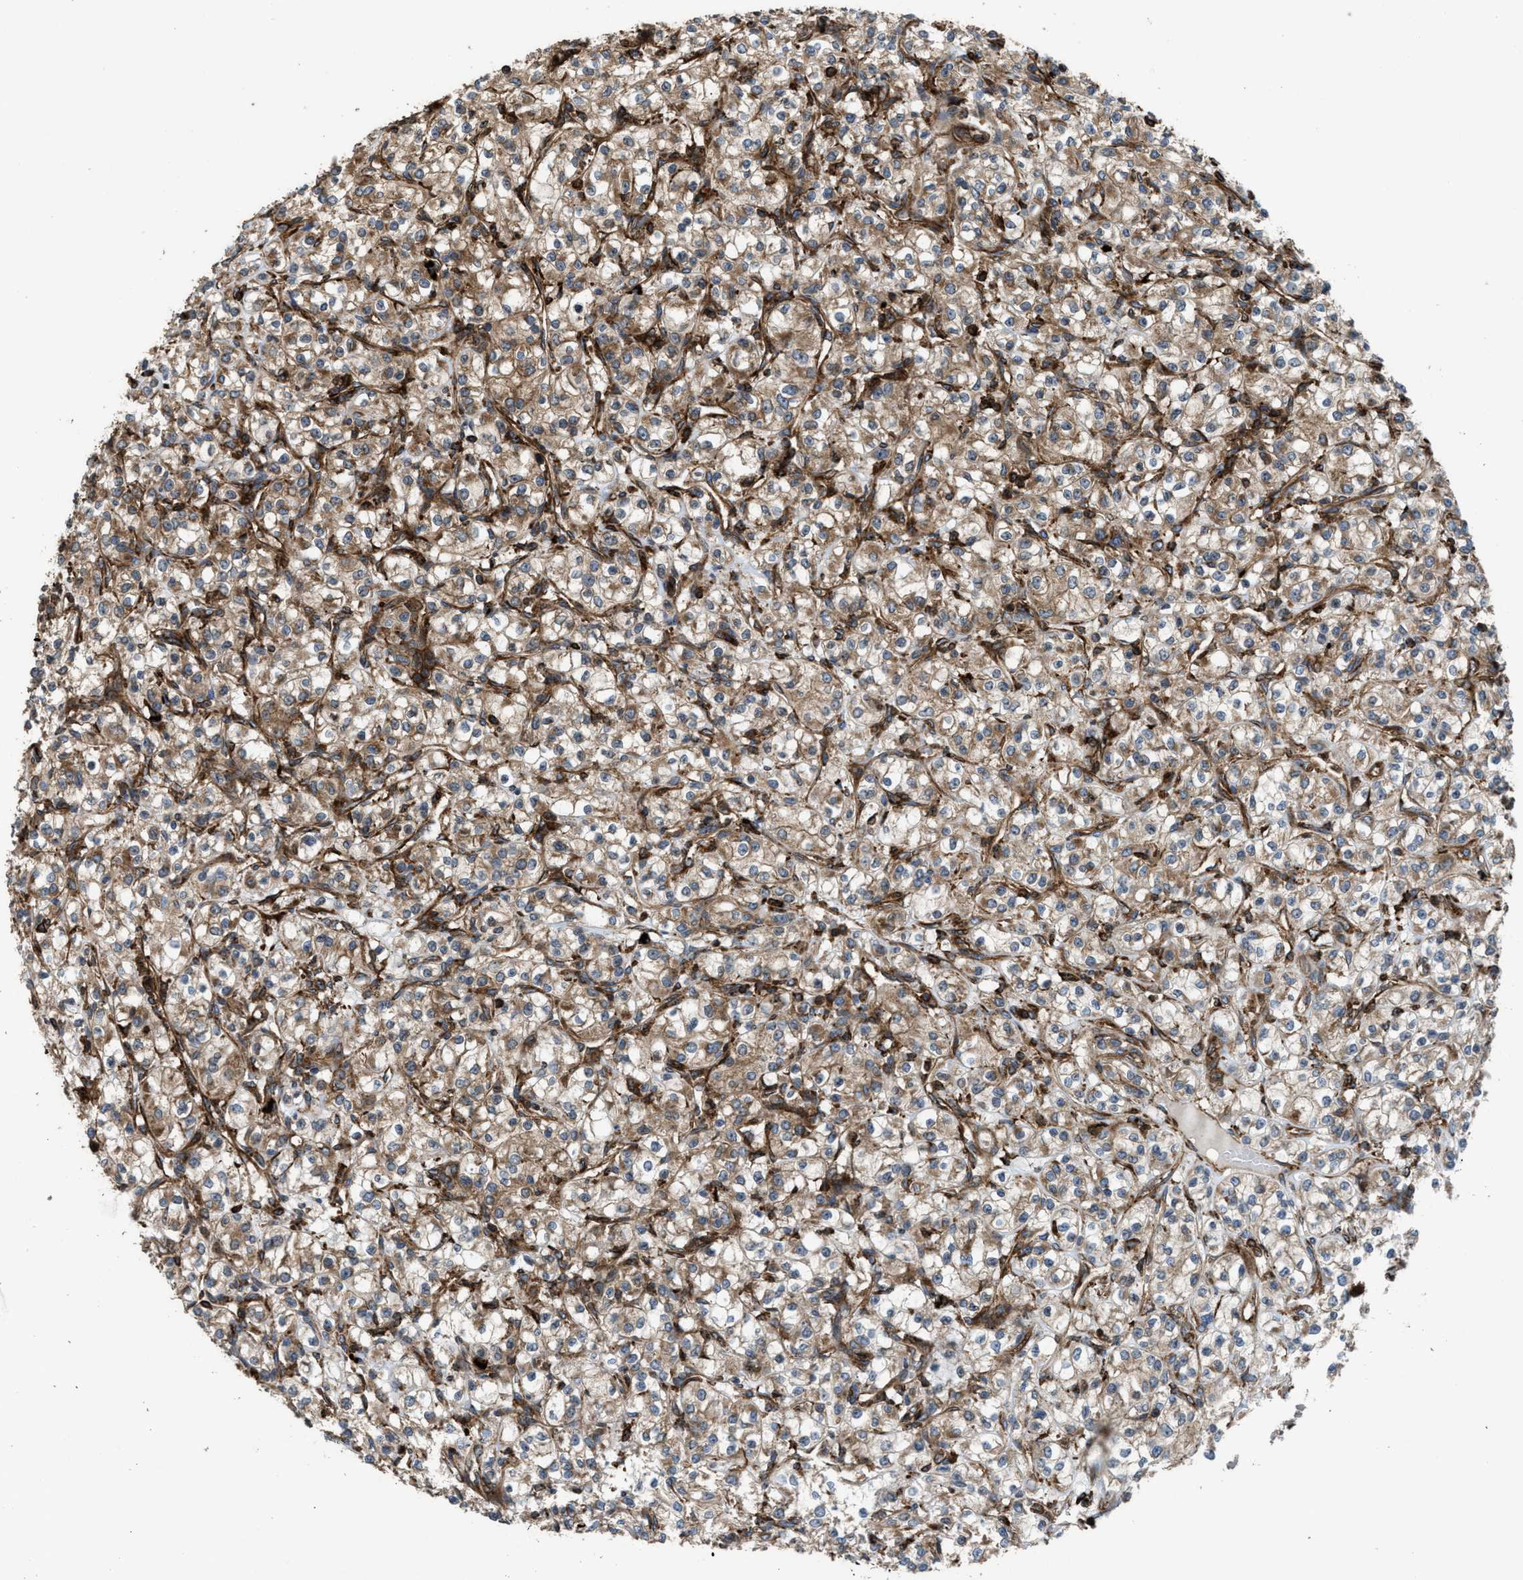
{"staining": {"intensity": "weak", "quantity": ">75%", "location": "cytoplasmic/membranous"}, "tissue": "renal cancer", "cell_type": "Tumor cells", "image_type": "cancer", "snomed": [{"axis": "morphology", "description": "Adenocarcinoma, NOS"}, {"axis": "topography", "description": "Kidney"}], "caption": "Immunohistochemical staining of adenocarcinoma (renal) exhibits weak cytoplasmic/membranous protein positivity in approximately >75% of tumor cells.", "gene": "EGLN1", "patient": {"sex": "male", "age": 77}}